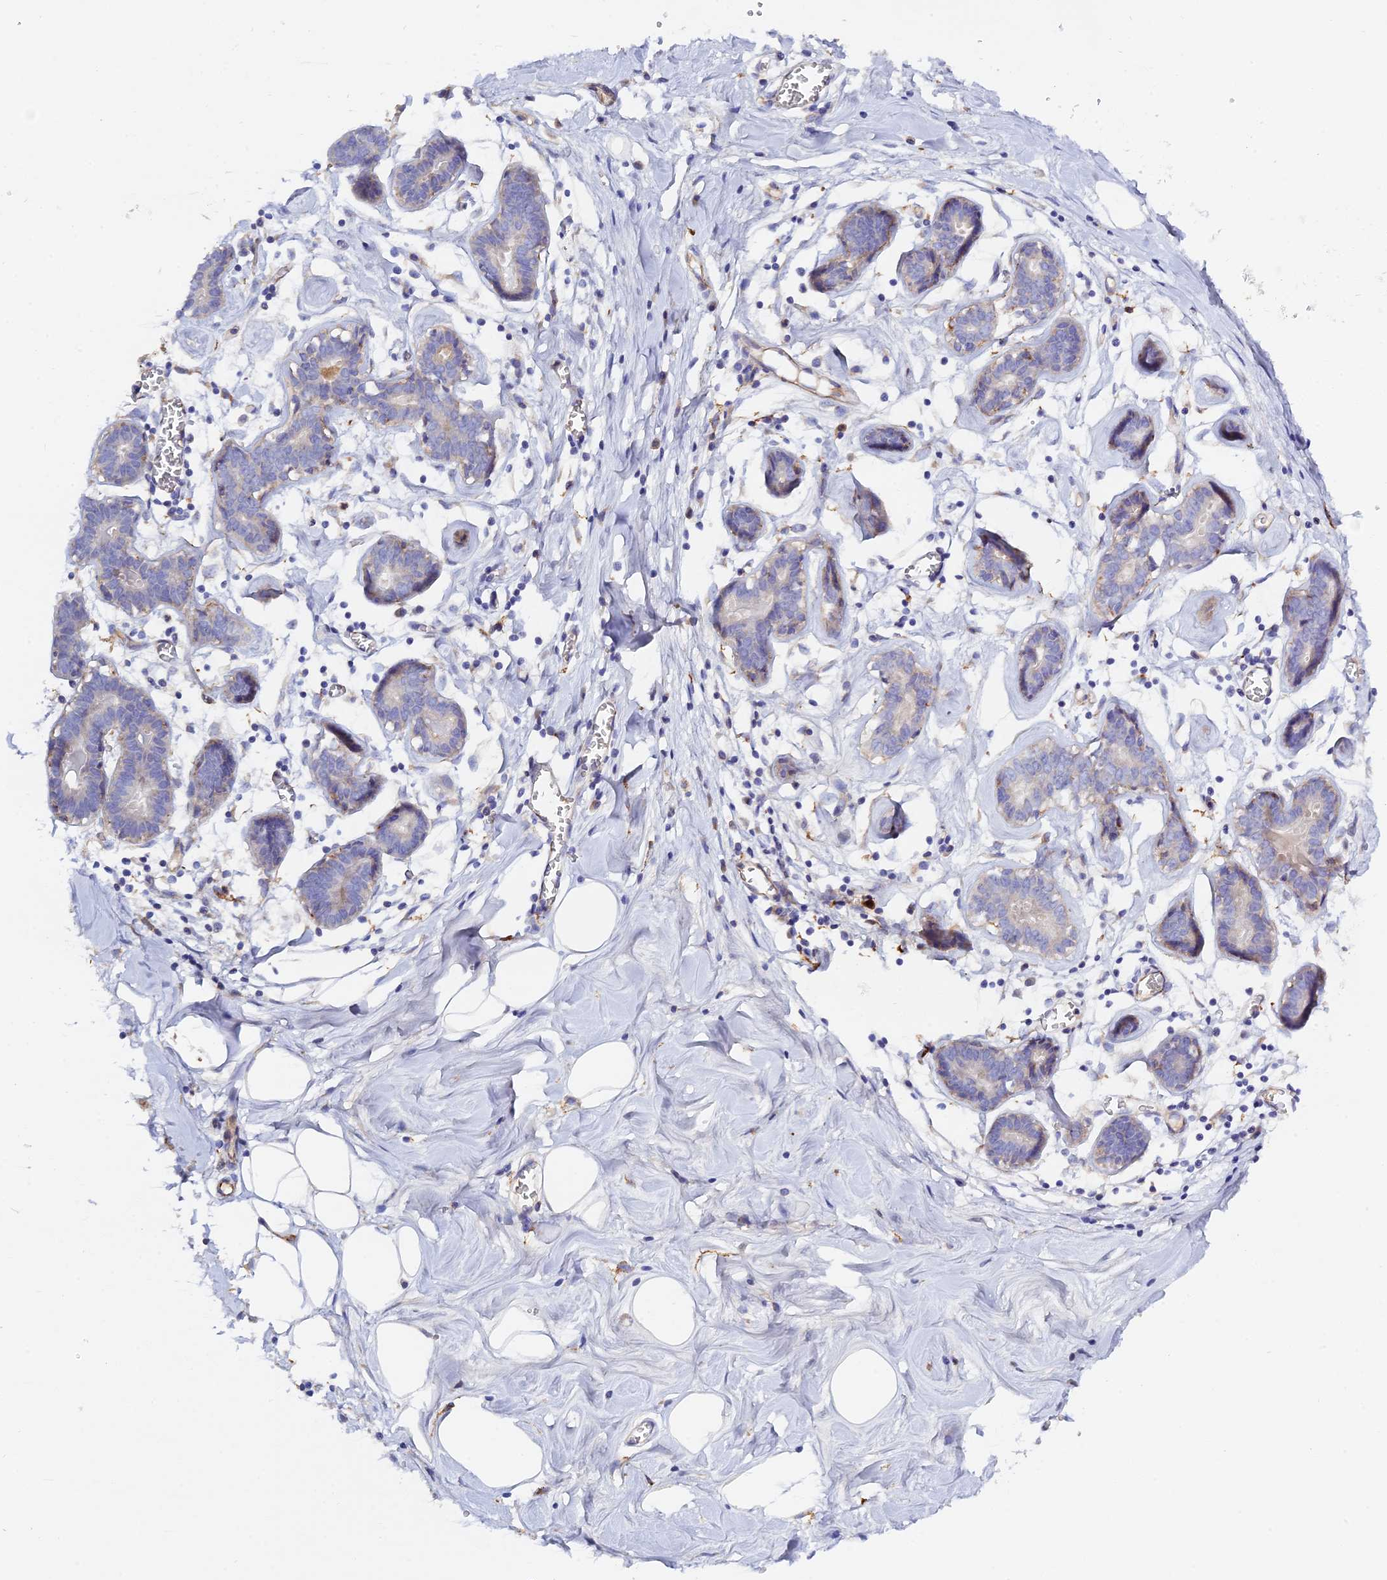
{"staining": {"intensity": "negative", "quantity": "none", "location": "none"}, "tissue": "breast", "cell_type": "Adipocytes", "image_type": "normal", "snomed": [{"axis": "morphology", "description": "Normal tissue, NOS"}, {"axis": "topography", "description": "Breast"}], "caption": "Adipocytes show no significant staining in unremarkable breast. Nuclei are stained in blue.", "gene": "RPGRIP1L", "patient": {"sex": "female", "age": 27}}